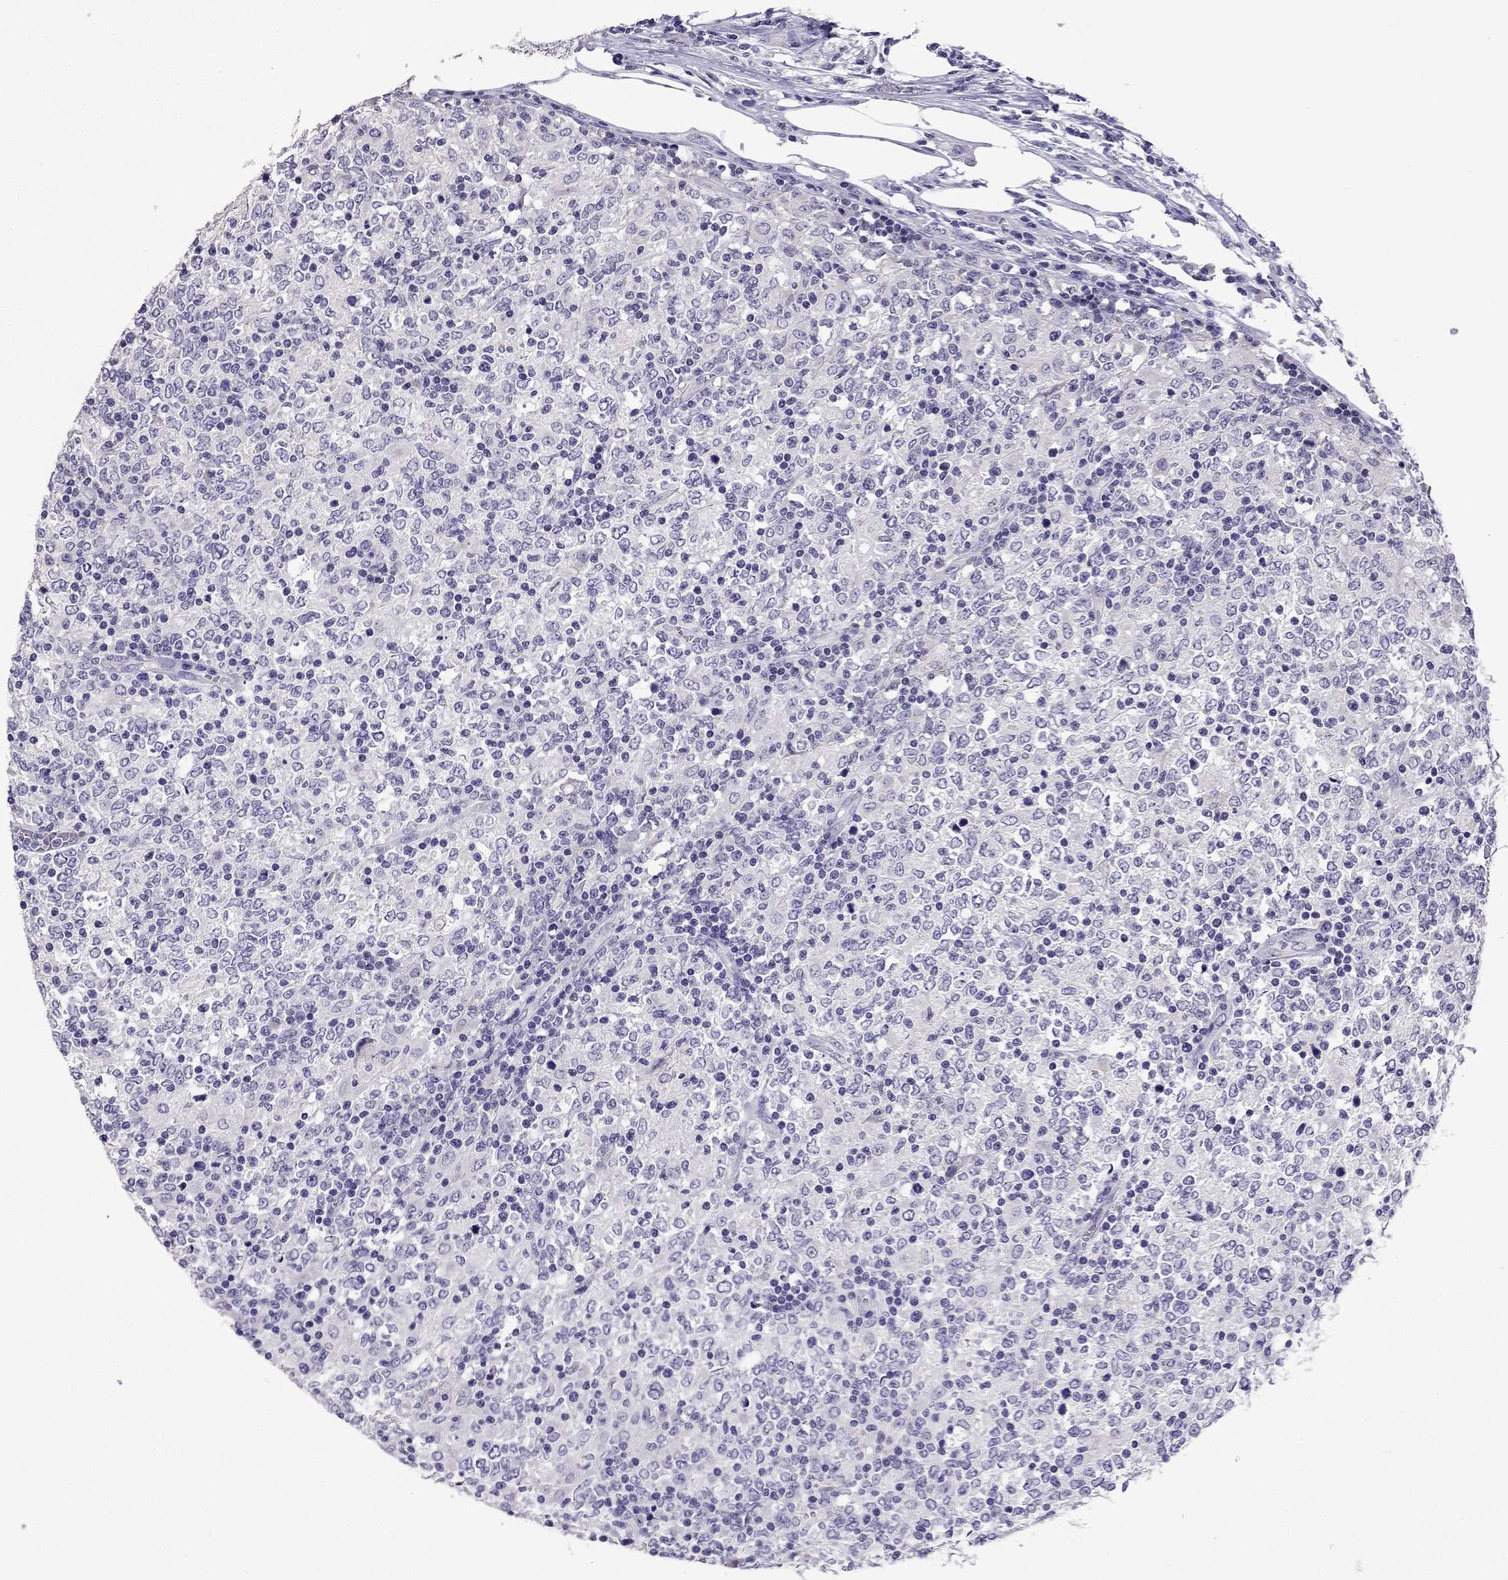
{"staining": {"intensity": "negative", "quantity": "none", "location": "none"}, "tissue": "lymphoma", "cell_type": "Tumor cells", "image_type": "cancer", "snomed": [{"axis": "morphology", "description": "Malignant lymphoma, non-Hodgkin's type, High grade"}, {"axis": "topography", "description": "Lymph node"}], "caption": "A high-resolution image shows immunohistochemistry (IHC) staining of malignant lymphoma, non-Hodgkin's type (high-grade), which displays no significant positivity in tumor cells.", "gene": "TTN", "patient": {"sex": "female", "age": 84}}